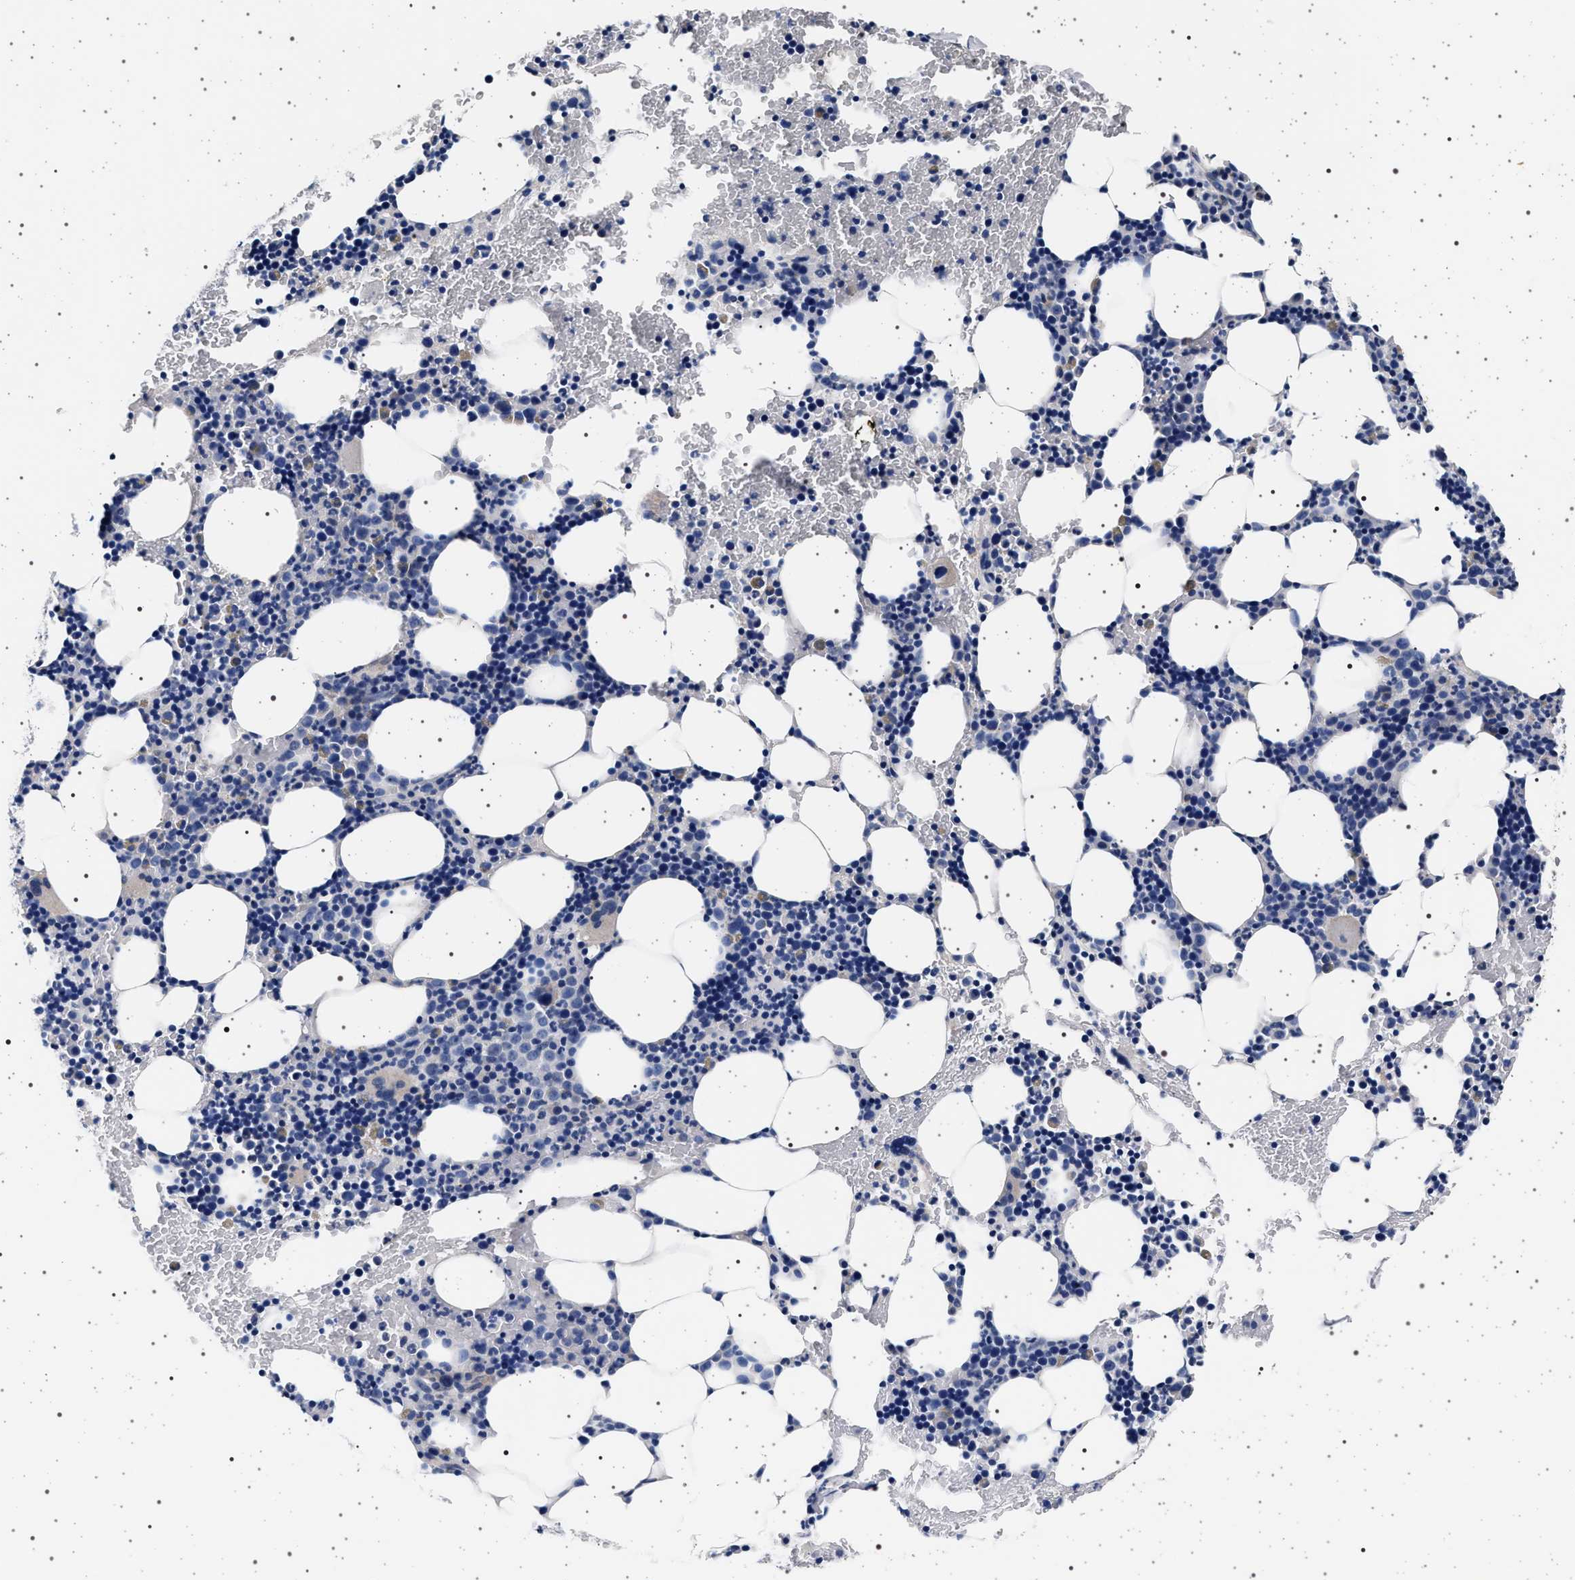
{"staining": {"intensity": "negative", "quantity": "none", "location": "none"}, "tissue": "bone marrow", "cell_type": "Hematopoietic cells", "image_type": "normal", "snomed": [{"axis": "morphology", "description": "Normal tissue, NOS"}, {"axis": "topography", "description": "Bone marrow"}], "caption": "Immunohistochemical staining of benign human bone marrow reveals no significant positivity in hematopoietic cells.", "gene": "SLC9A1", "patient": {"sex": "female", "age": 73}}